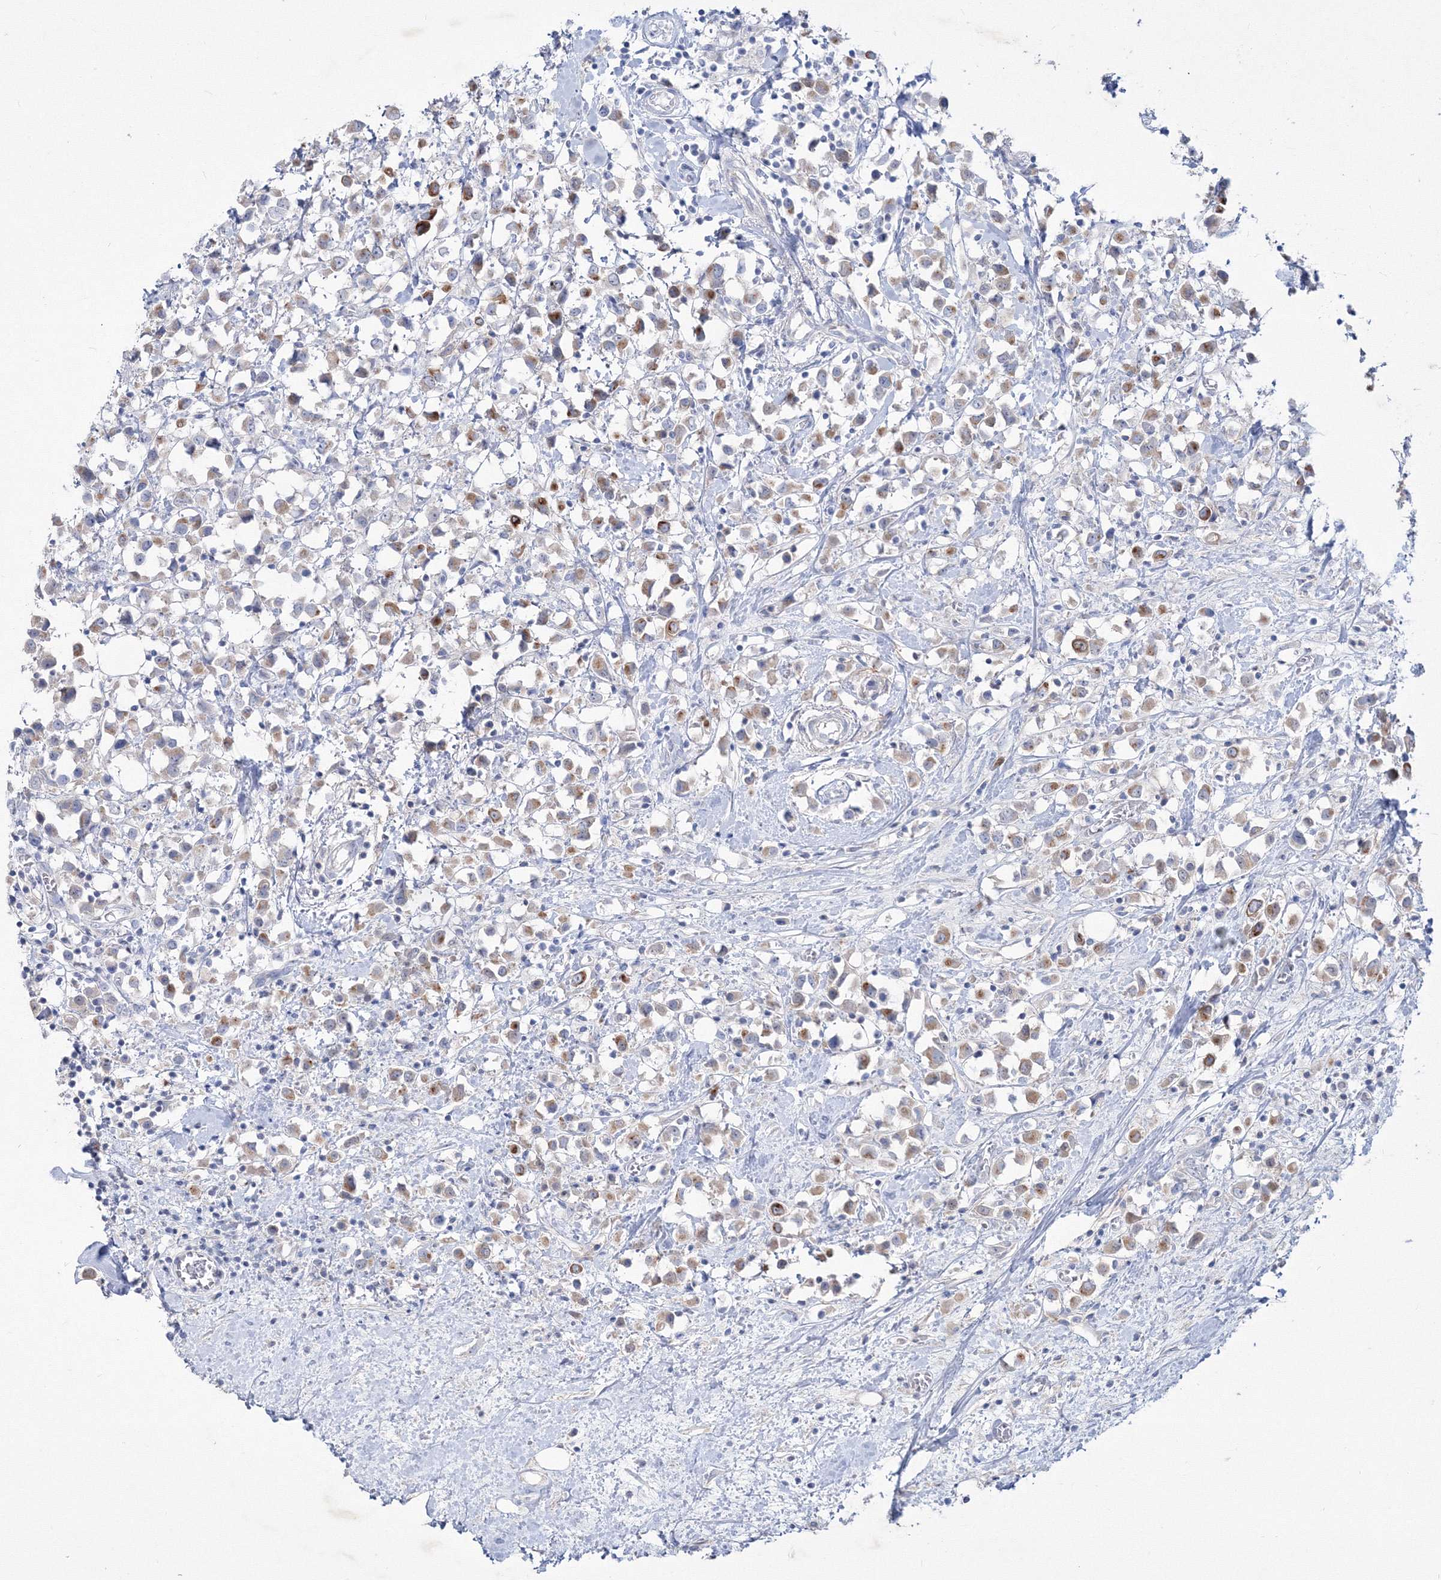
{"staining": {"intensity": "moderate", "quantity": "25%-75%", "location": "cytoplasmic/membranous"}, "tissue": "breast cancer", "cell_type": "Tumor cells", "image_type": "cancer", "snomed": [{"axis": "morphology", "description": "Duct carcinoma"}, {"axis": "topography", "description": "Breast"}], "caption": "Protein staining shows moderate cytoplasmic/membranous staining in approximately 25%-75% of tumor cells in breast cancer. The protein of interest is shown in brown color, while the nuclei are stained blue.", "gene": "TMEM139", "patient": {"sex": "female", "age": 61}}